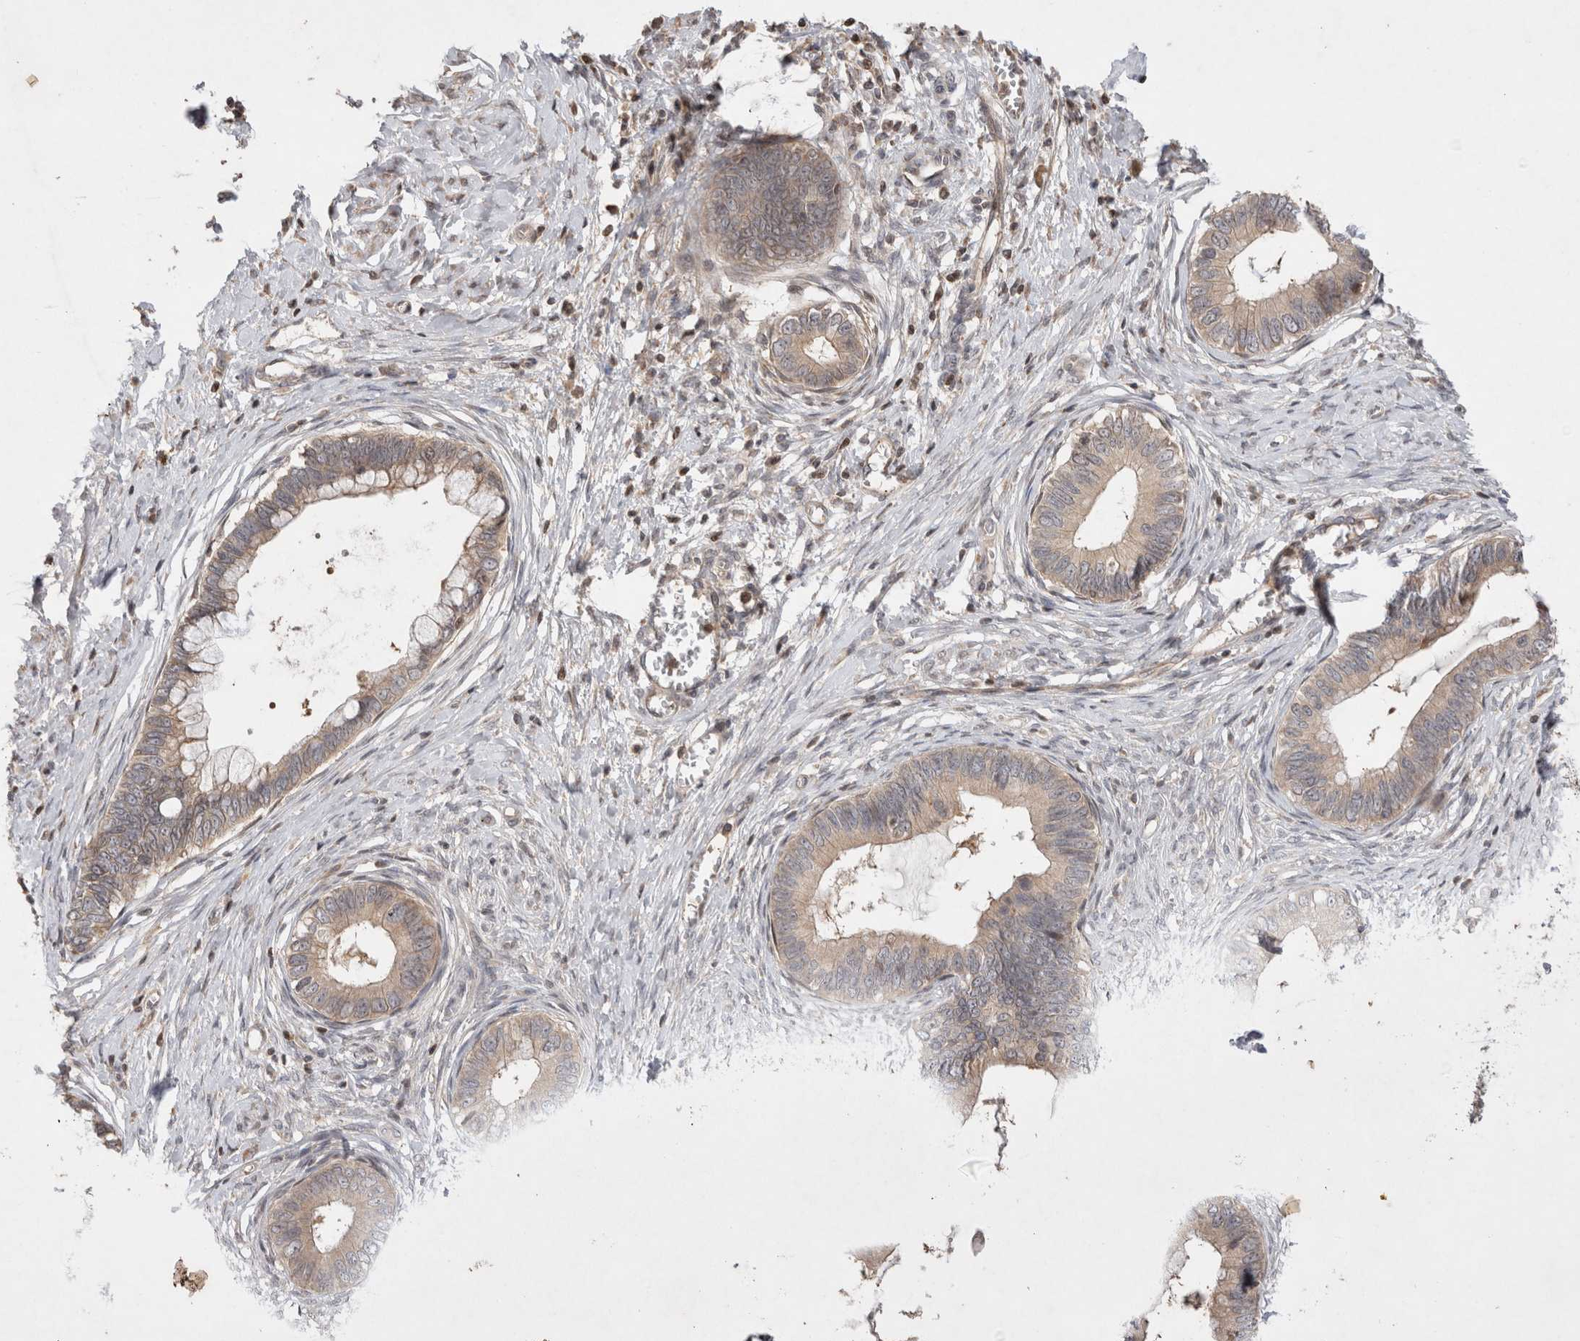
{"staining": {"intensity": "weak", "quantity": ">75%", "location": "cytoplasmic/membranous"}, "tissue": "cervical cancer", "cell_type": "Tumor cells", "image_type": "cancer", "snomed": [{"axis": "morphology", "description": "Adenocarcinoma, NOS"}, {"axis": "topography", "description": "Cervix"}], "caption": "The histopathology image demonstrates a brown stain indicating the presence of a protein in the cytoplasmic/membranous of tumor cells in adenocarcinoma (cervical). Immunohistochemistry stains the protein in brown and the nuclei are stained blue.", "gene": "EIF2AK1", "patient": {"sex": "female", "age": 44}}